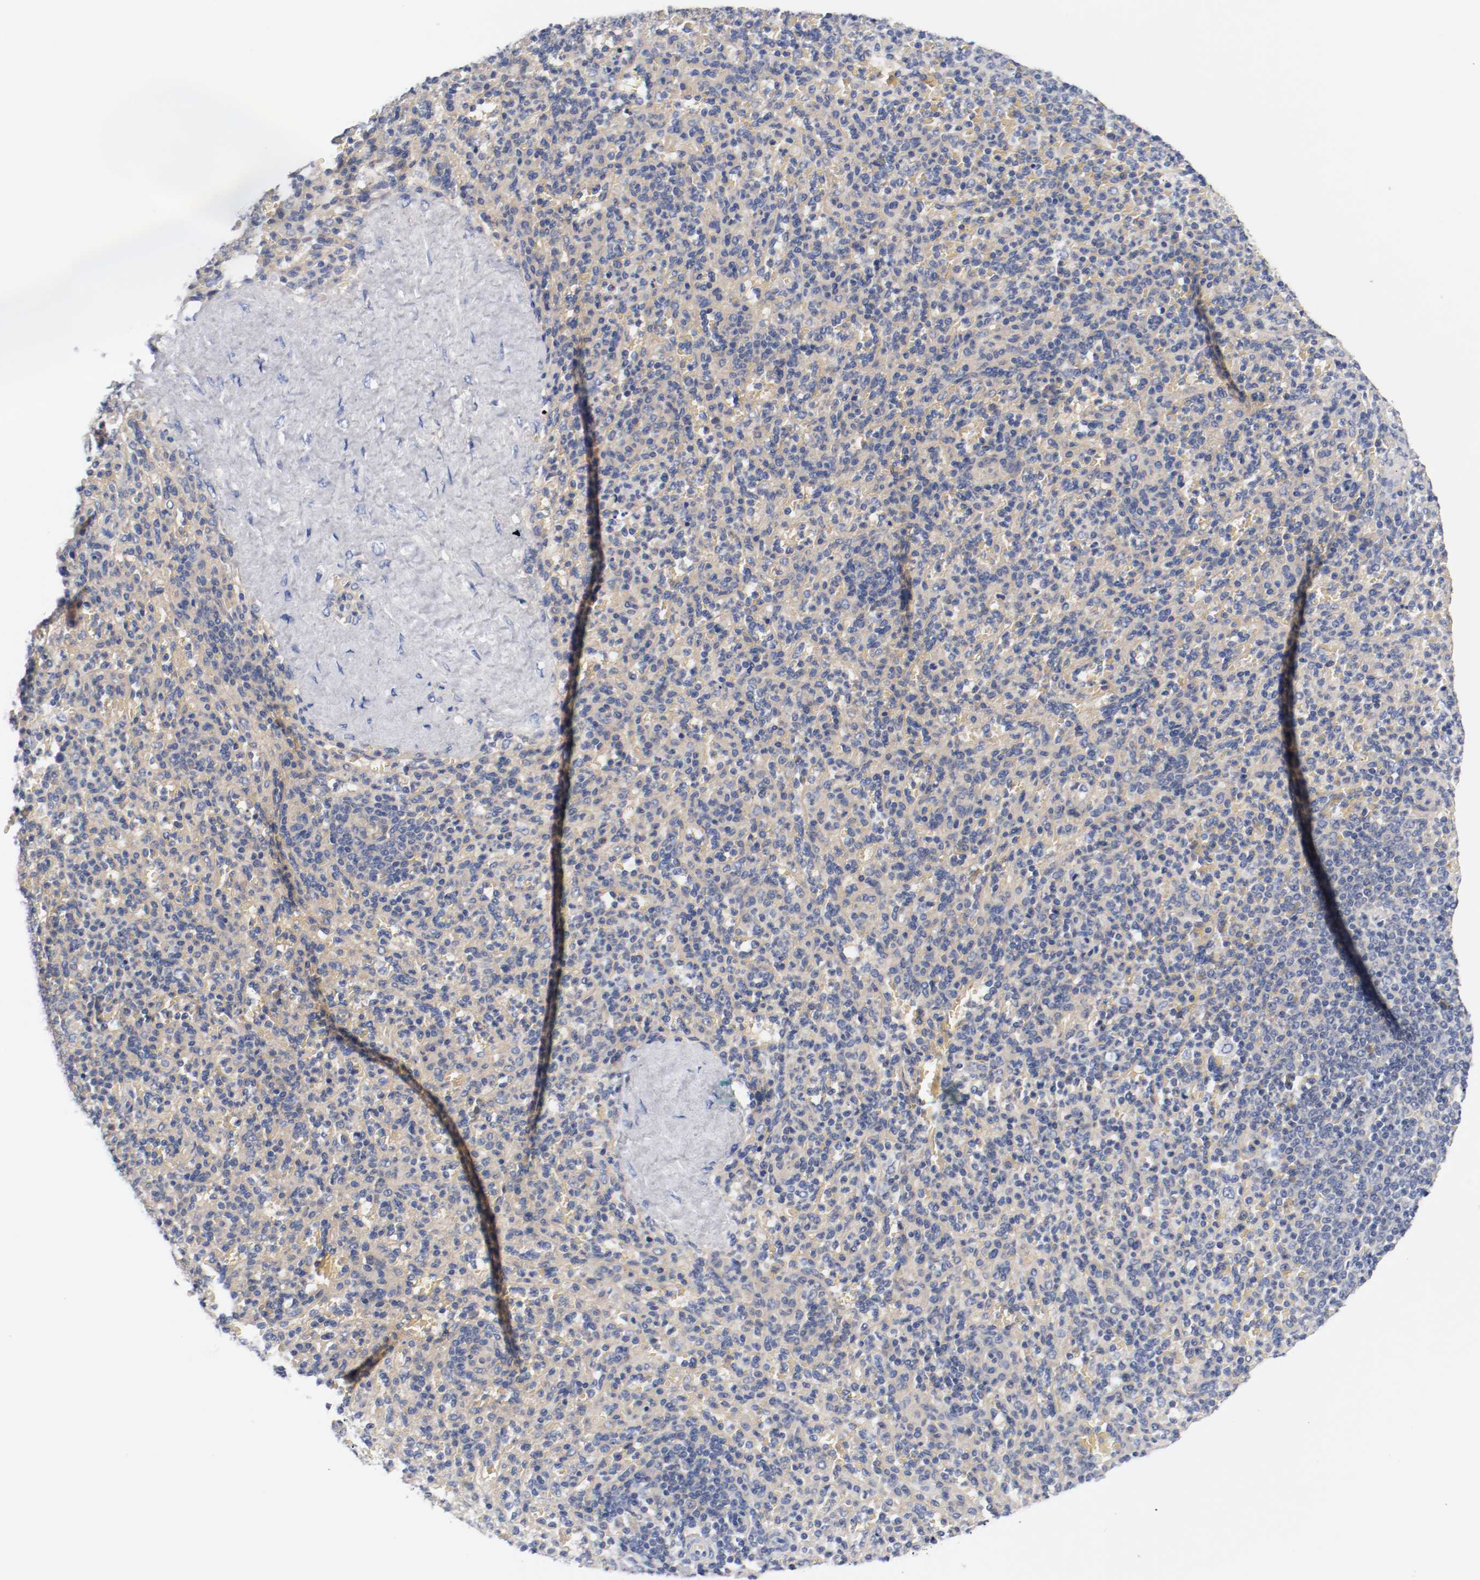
{"staining": {"intensity": "negative", "quantity": "none", "location": "none"}, "tissue": "spleen", "cell_type": "Cells in red pulp", "image_type": "normal", "snomed": [{"axis": "morphology", "description": "Normal tissue, NOS"}, {"axis": "topography", "description": "Spleen"}], "caption": "Micrograph shows no significant protein expression in cells in red pulp of normal spleen.", "gene": "HGS", "patient": {"sex": "male", "age": 36}}